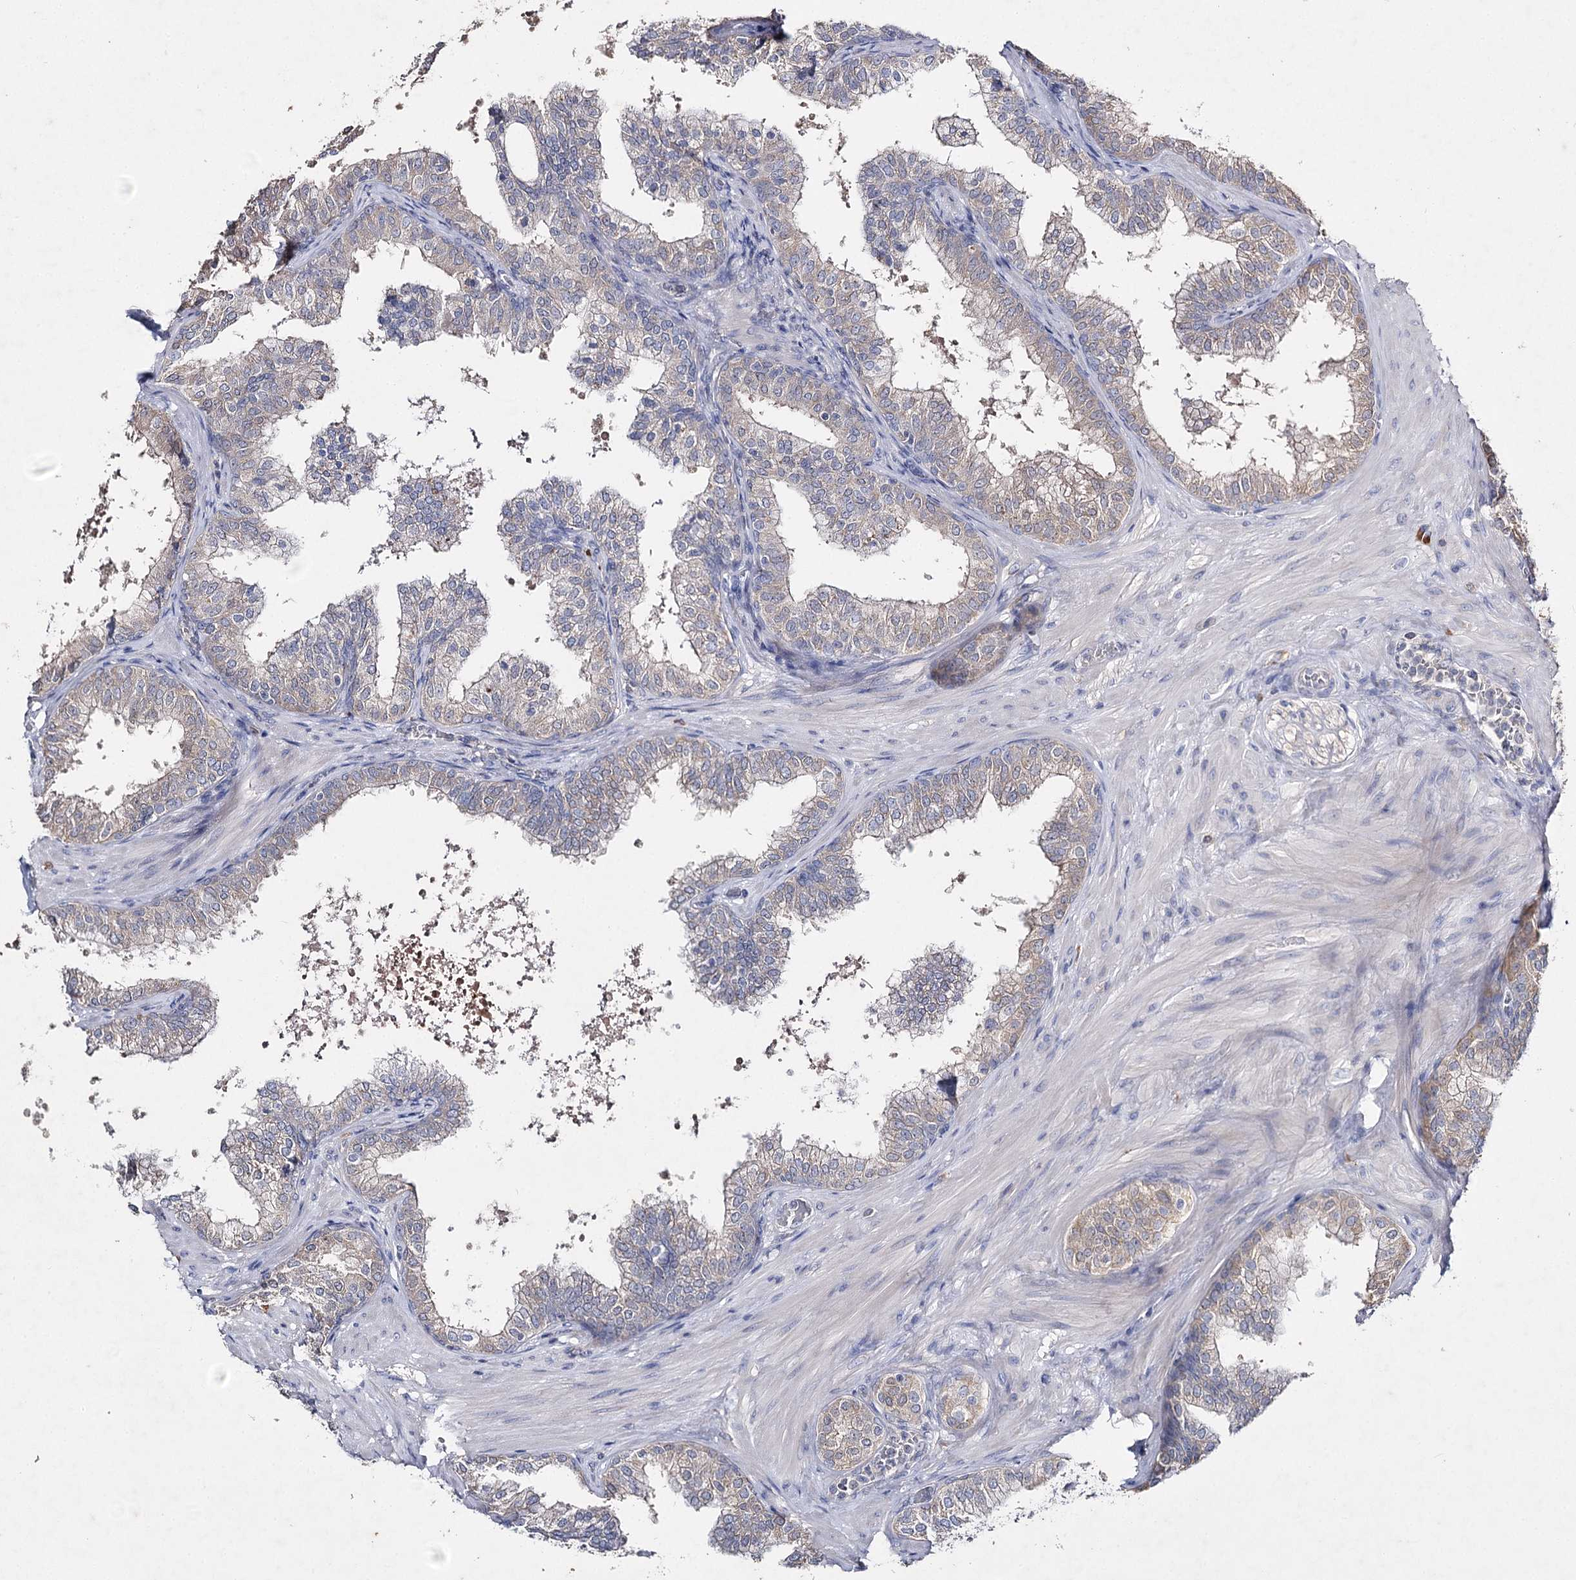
{"staining": {"intensity": "weak", "quantity": "<25%", "location": "cytoplasmic/membranous"}, "tissue": "prostate", "cell_type": "Glandular cells", "image_type": "normal", "snomed": [{"axis": "morphology", "description": "Normal tissue, NOS"}, {"axis": "topography", "description": "Prostate"}], "caption": "Immunohistochemistry (IHC) histopathology image of normal prostate: prostate stained with DAB shows no significant protein staining in glandular cells.", "gene": "IL1RAP", "patient": {"sex": "male", "age": 60}}